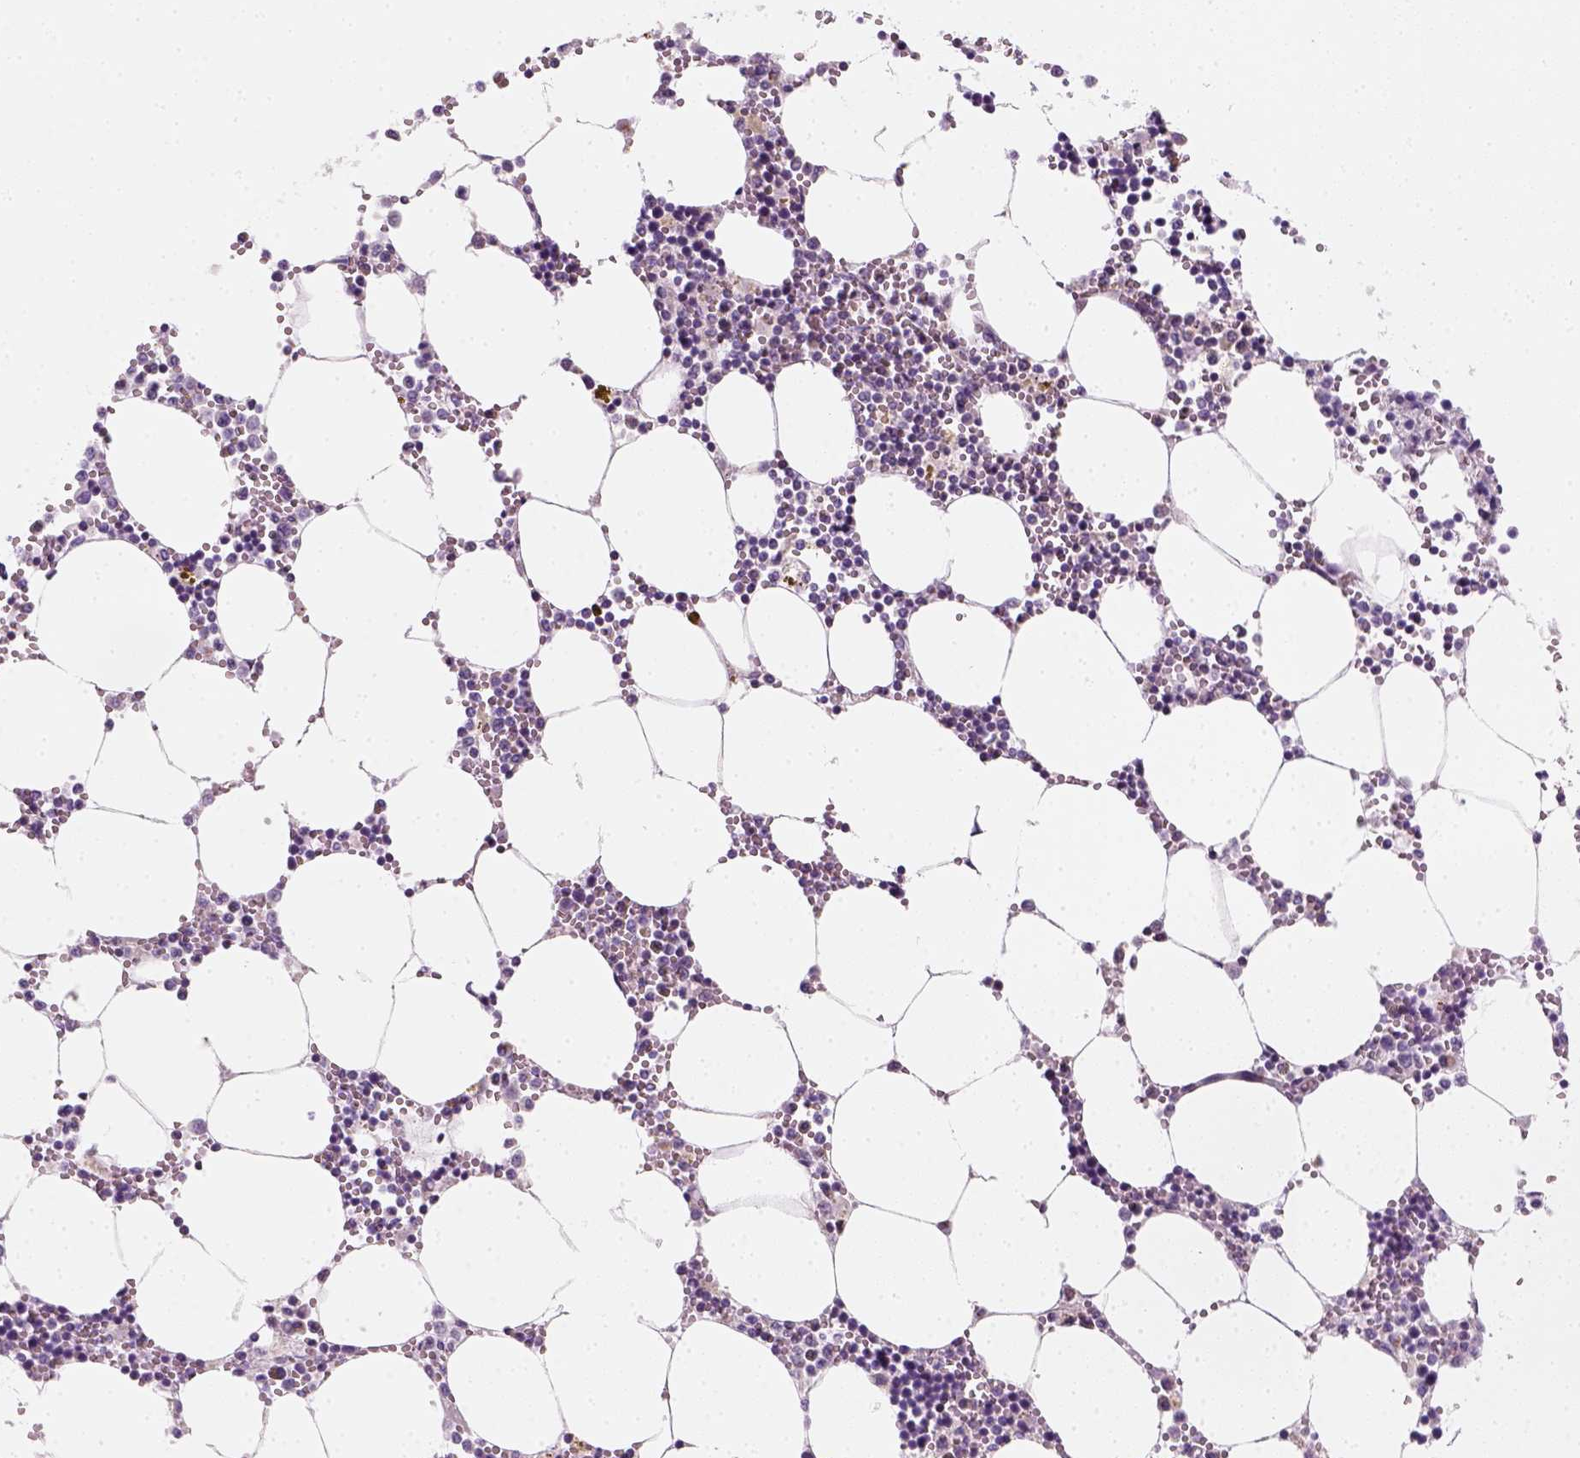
{"staining": {"intensity": "negative", "quantity": "none", "location": "none"}, "tissue": "bone marrow", "cell_type": "Hematopoietic cells", "image_type": "normal", "snomed": [{"axis": "morphology", "description": "Normal tissue, NOS"}, {"axis": "topography", "description": "Bone marrow"}], "caption": "DAB (3,3'-diaminobenzidine) immunohistochemical staining of unremarkable human bone marrow exhibits no significant positivity in hematopoietic cells.", "gene": "AWAT2", "patient": {"sex": "male", "age": 54}}